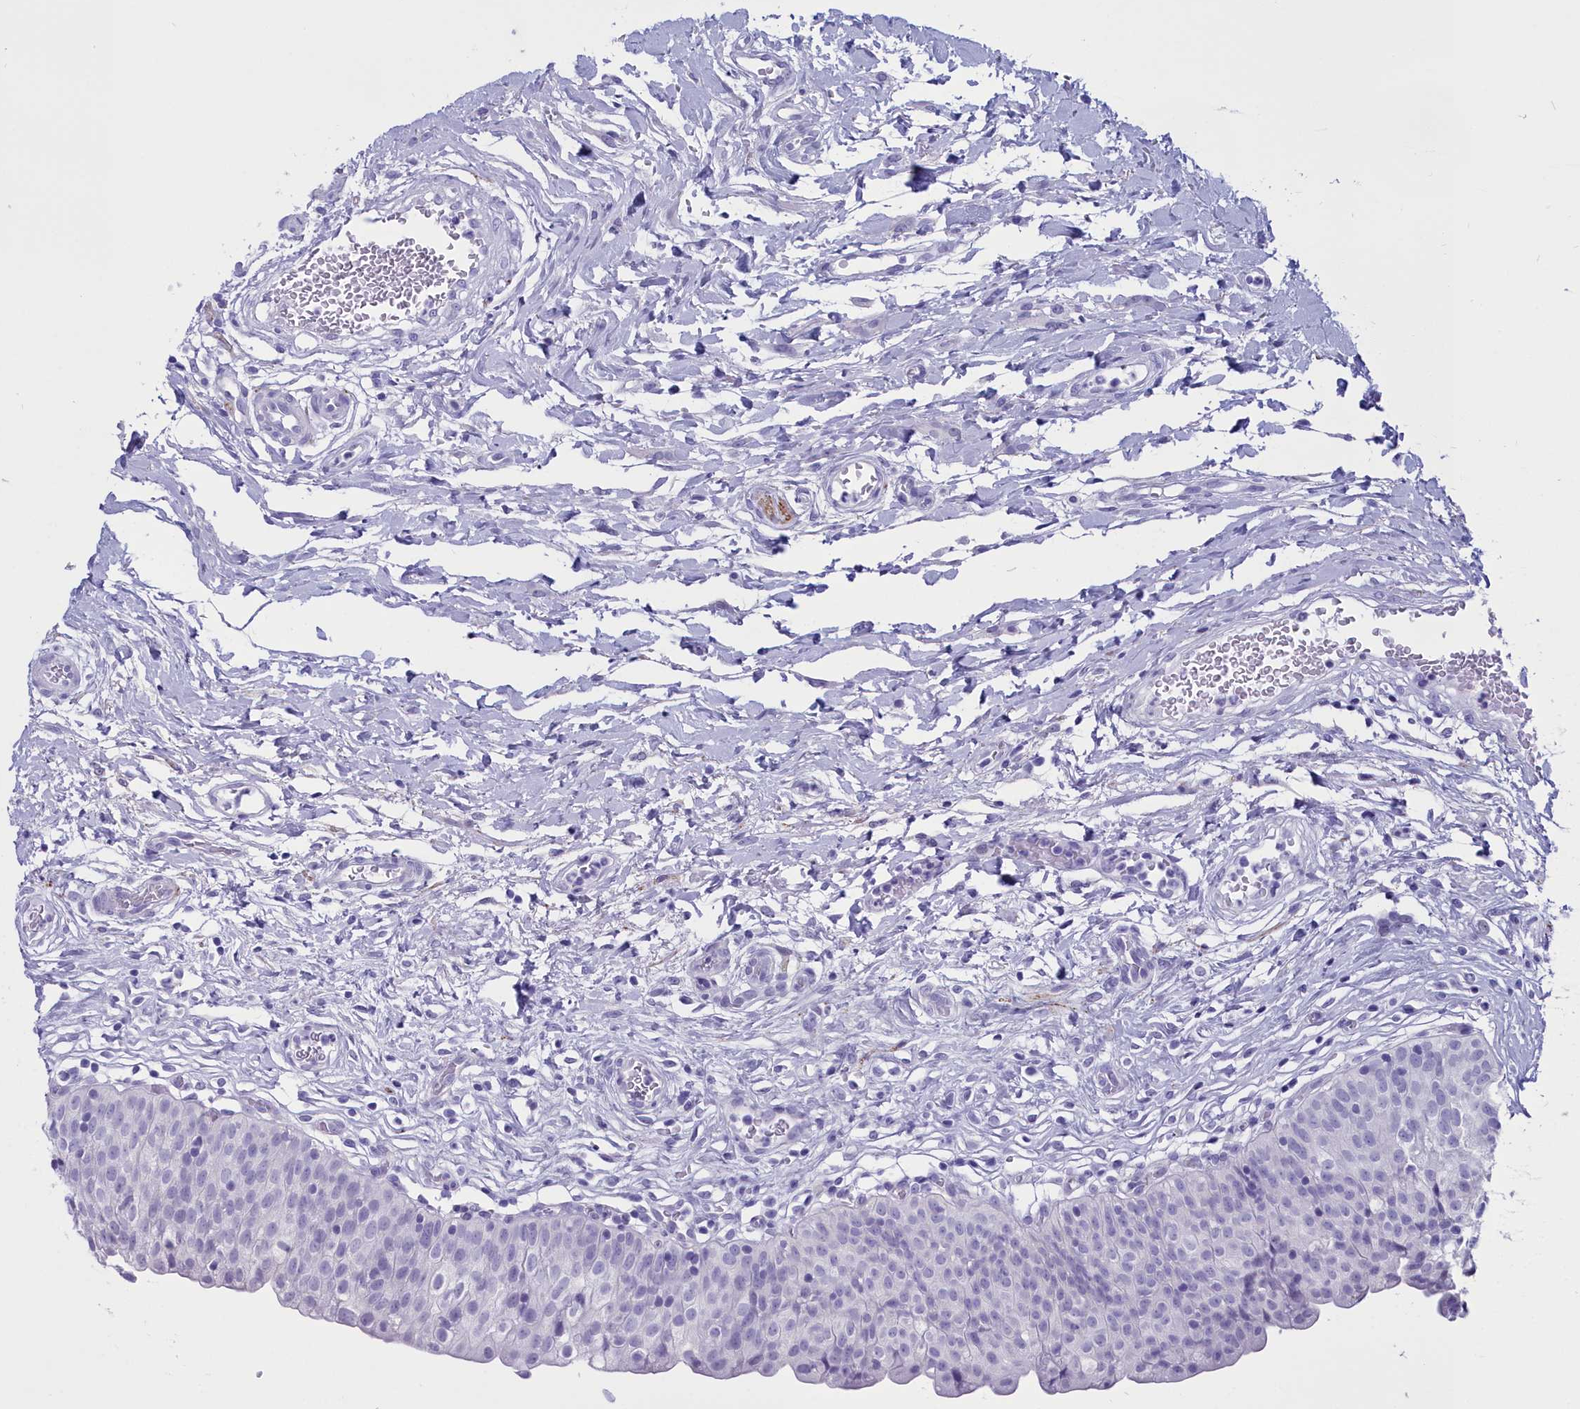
{"staining": {"intensity": "negative", "quantity": "none", "location": "none"}, "tissue": "urinary bladder", "cell_type": "Urothelial cells", "image_type": "normal", "snomed": [{"axis": "morphology", "description": "Normal tissue, NOS"}, {"axis": "topography", "description": "Urinary bladder"}], "caption": "Urinary bladder stained for a protein using immunohistochemistry displays no positivity urothelial cells.", "gene": "MAP6", "patient": {"sex": "male", "age": 55}}